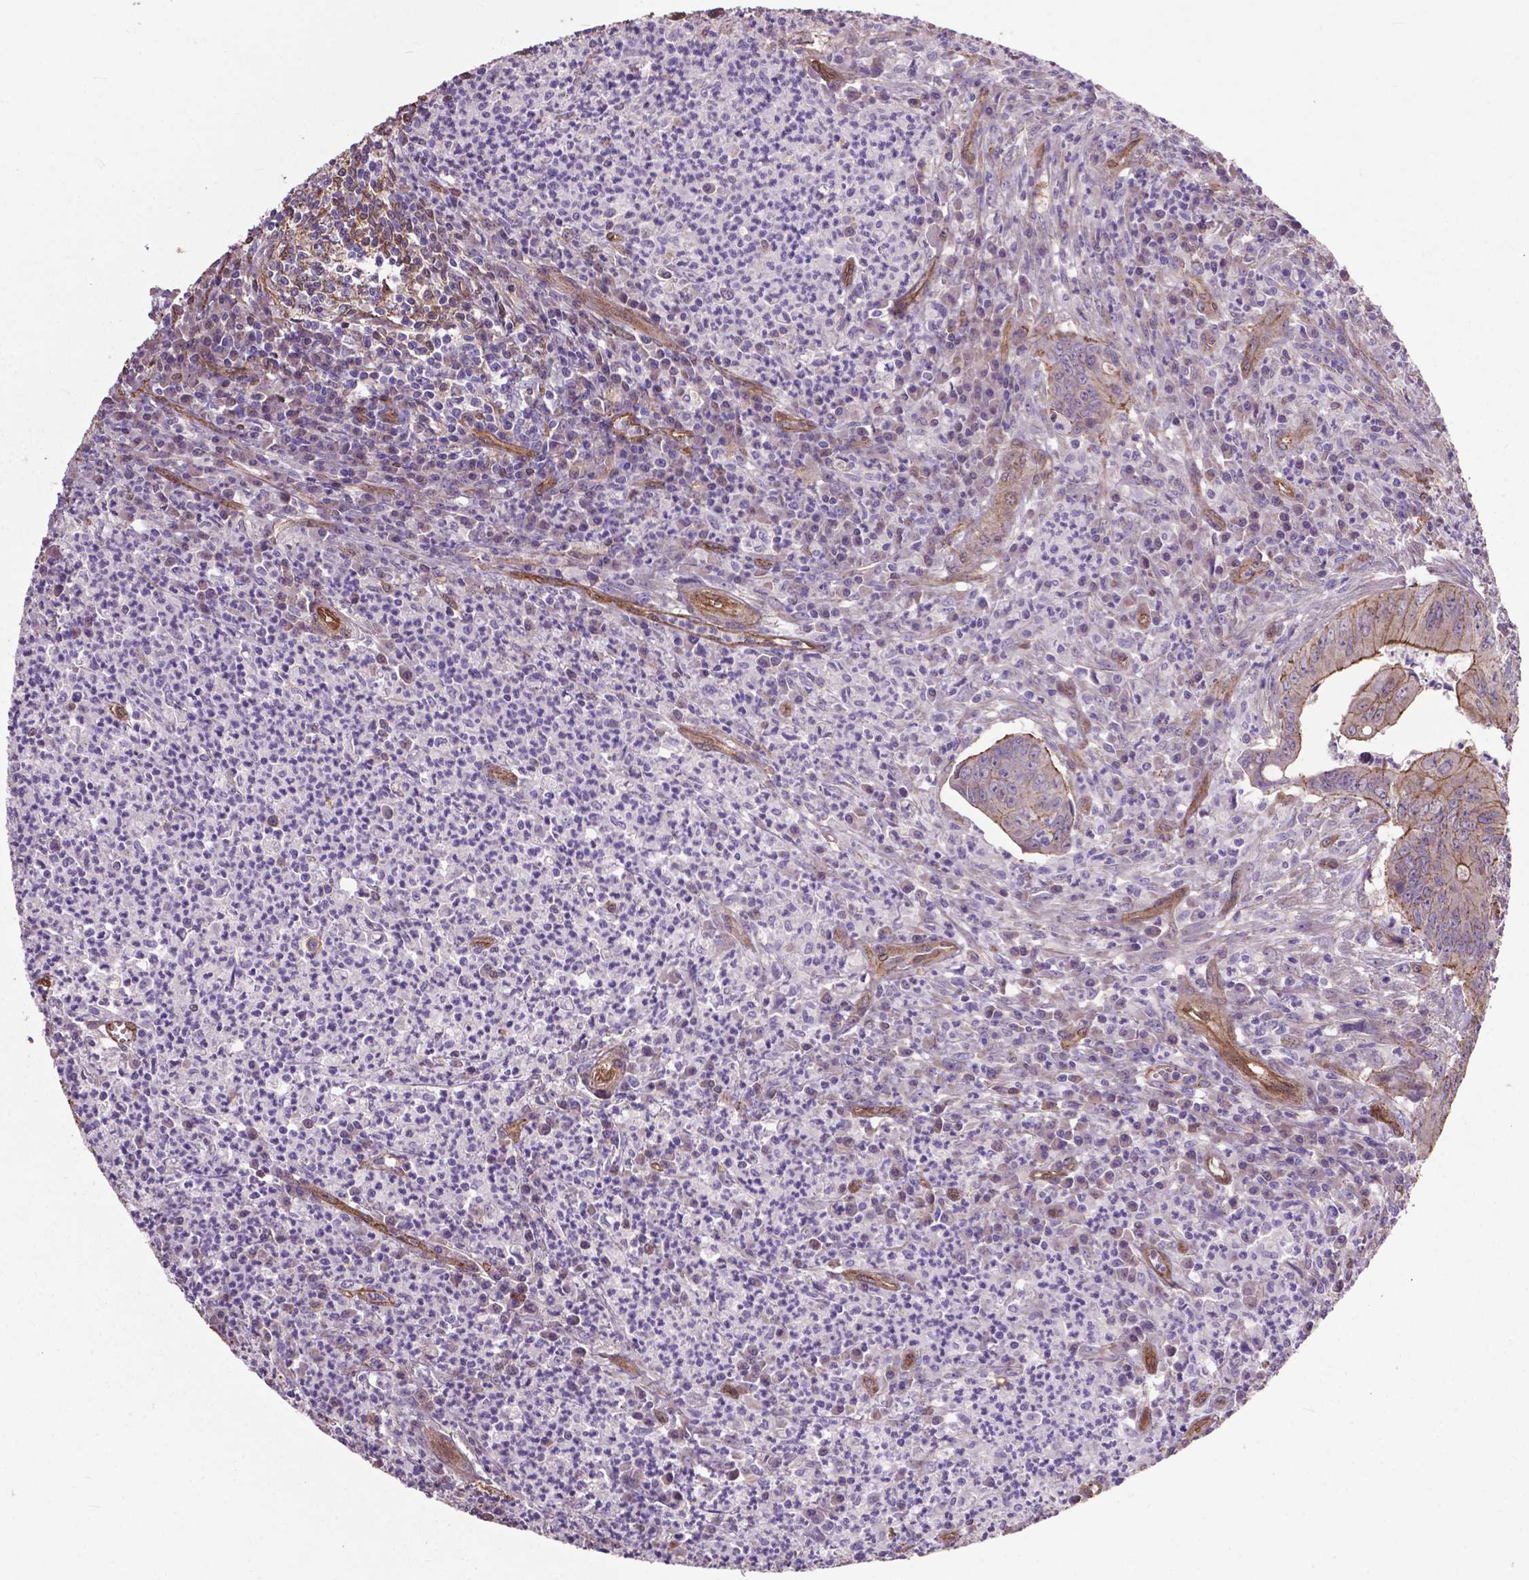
{"staining": {"intensity": "moderate", "quantity": "25%-75%", "location": "cytoplasmic/membranous"}, "tissue": "colorectal cancer", "cell_type": "Tumor cells", "image_type": "cancer", "snomed": [{"axis": "morphology", "description": "Adenocarcinoma, NOS"}, {"axis": "topography", "description": "Colon"}], "caption": "IHC (DAB (3,3'-diaminobenzidine)) staining of human colorectal adenocarcinoma exhibits moderate cytoplasmic/membranous protein positivity in approximately 25%-75% of tumor cells.", "gene": "PDLIM1", "patient": {"sex": "female", "age": 74}}